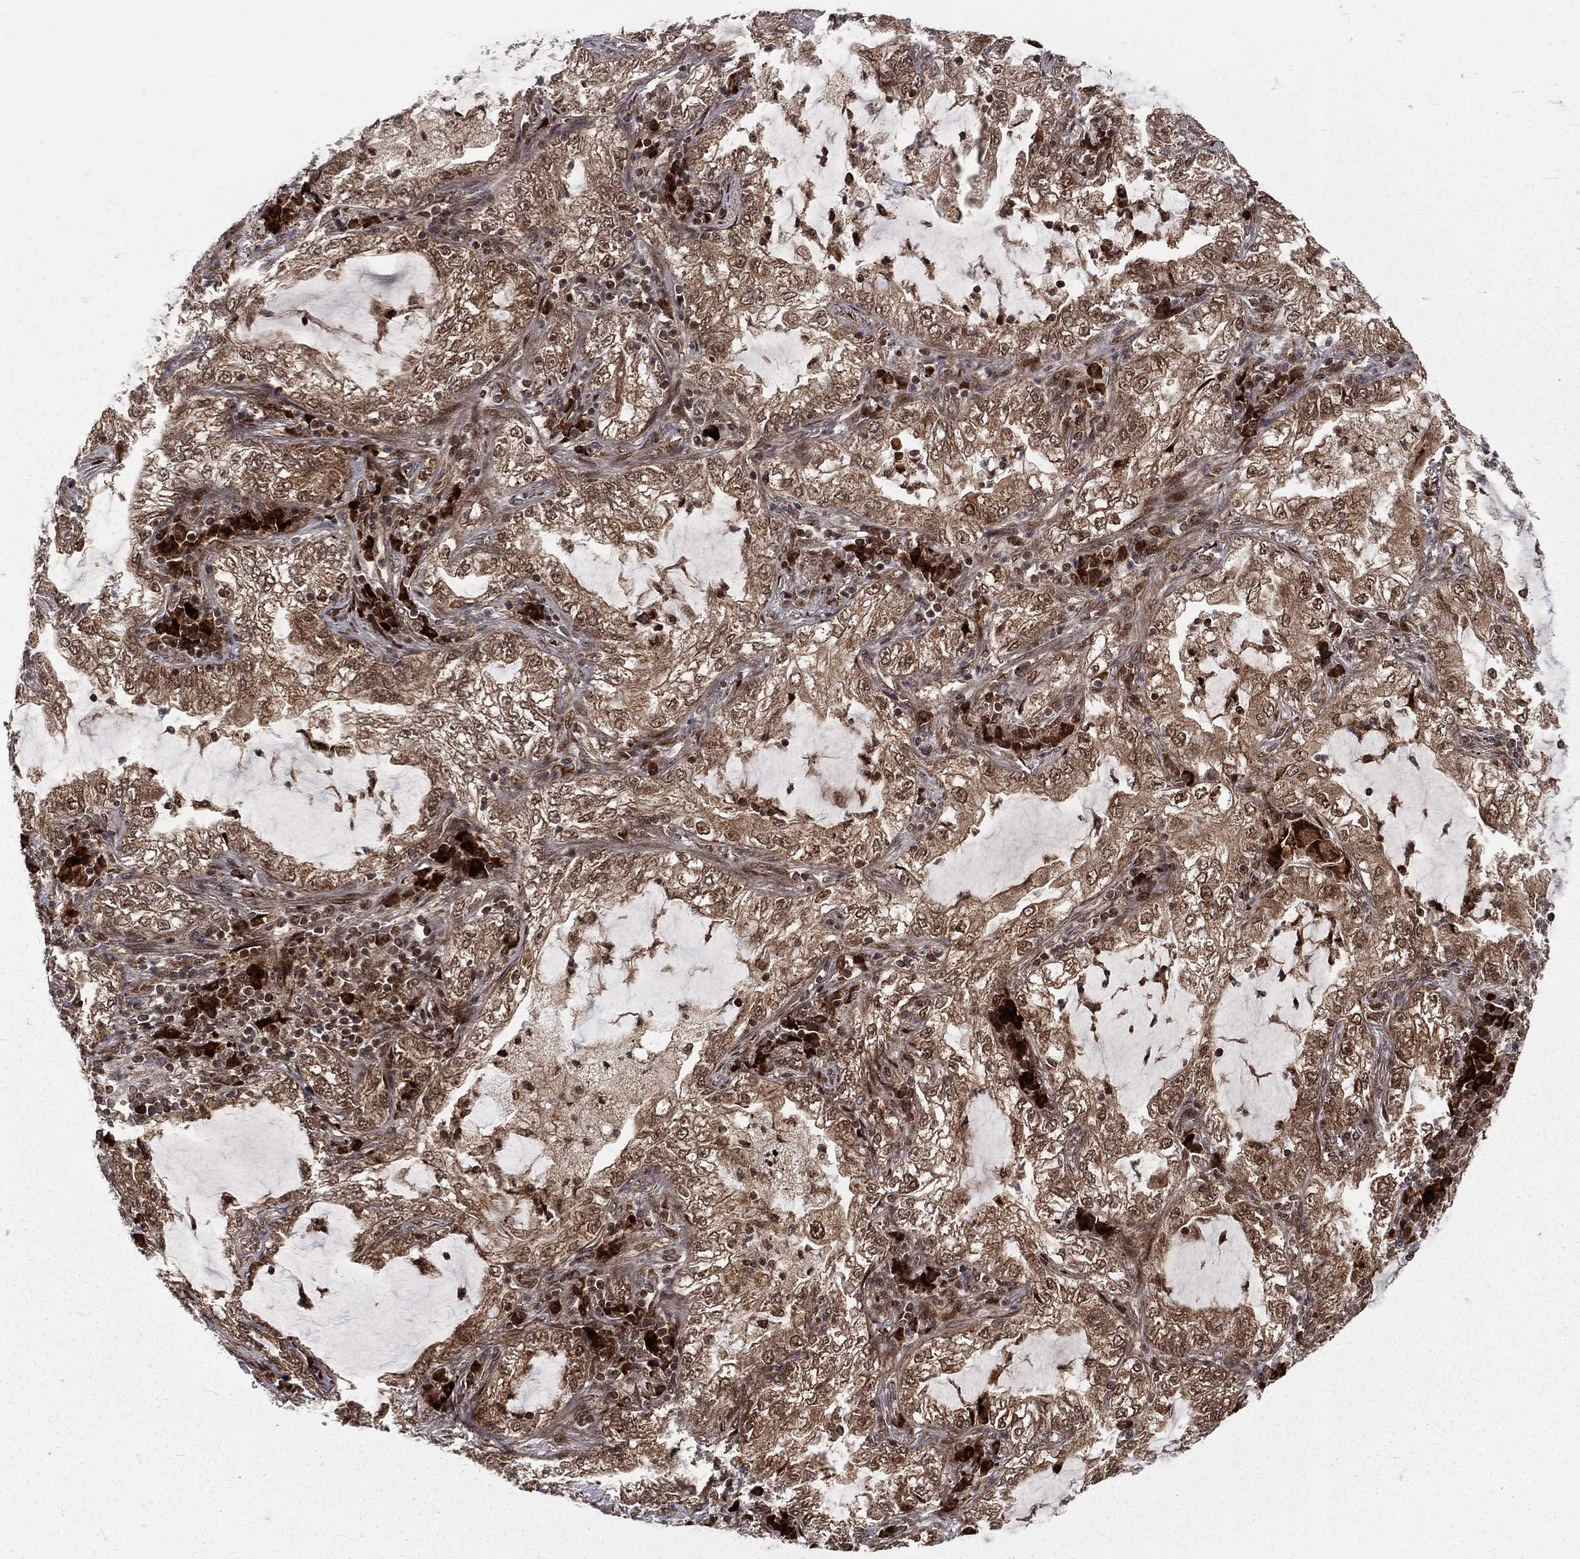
{"staining": {"intensity": "strong", "quantity": ">75%", "location": "cytoplasmic/membranous,nuclear"}, "tissue": "lung cancer", "cell_type": "Tumor cells", "image_type": "cancer", "snomed": [{"axis": "morphology", "description": "Adenocarcinoma, NOS"}, {"axis": "topography", "description": "Lung"}], "caption": "Lung cancer was stained to show a protein in brown. There is high levels of strong cytoplasmic/membranous and nuclear positivity in about >75% of tumor cells. (Brightfield microscopy of DAB IHC at high magnification).", "gene": "MDM2", "patient": {"sex": "female", "age": 73}}